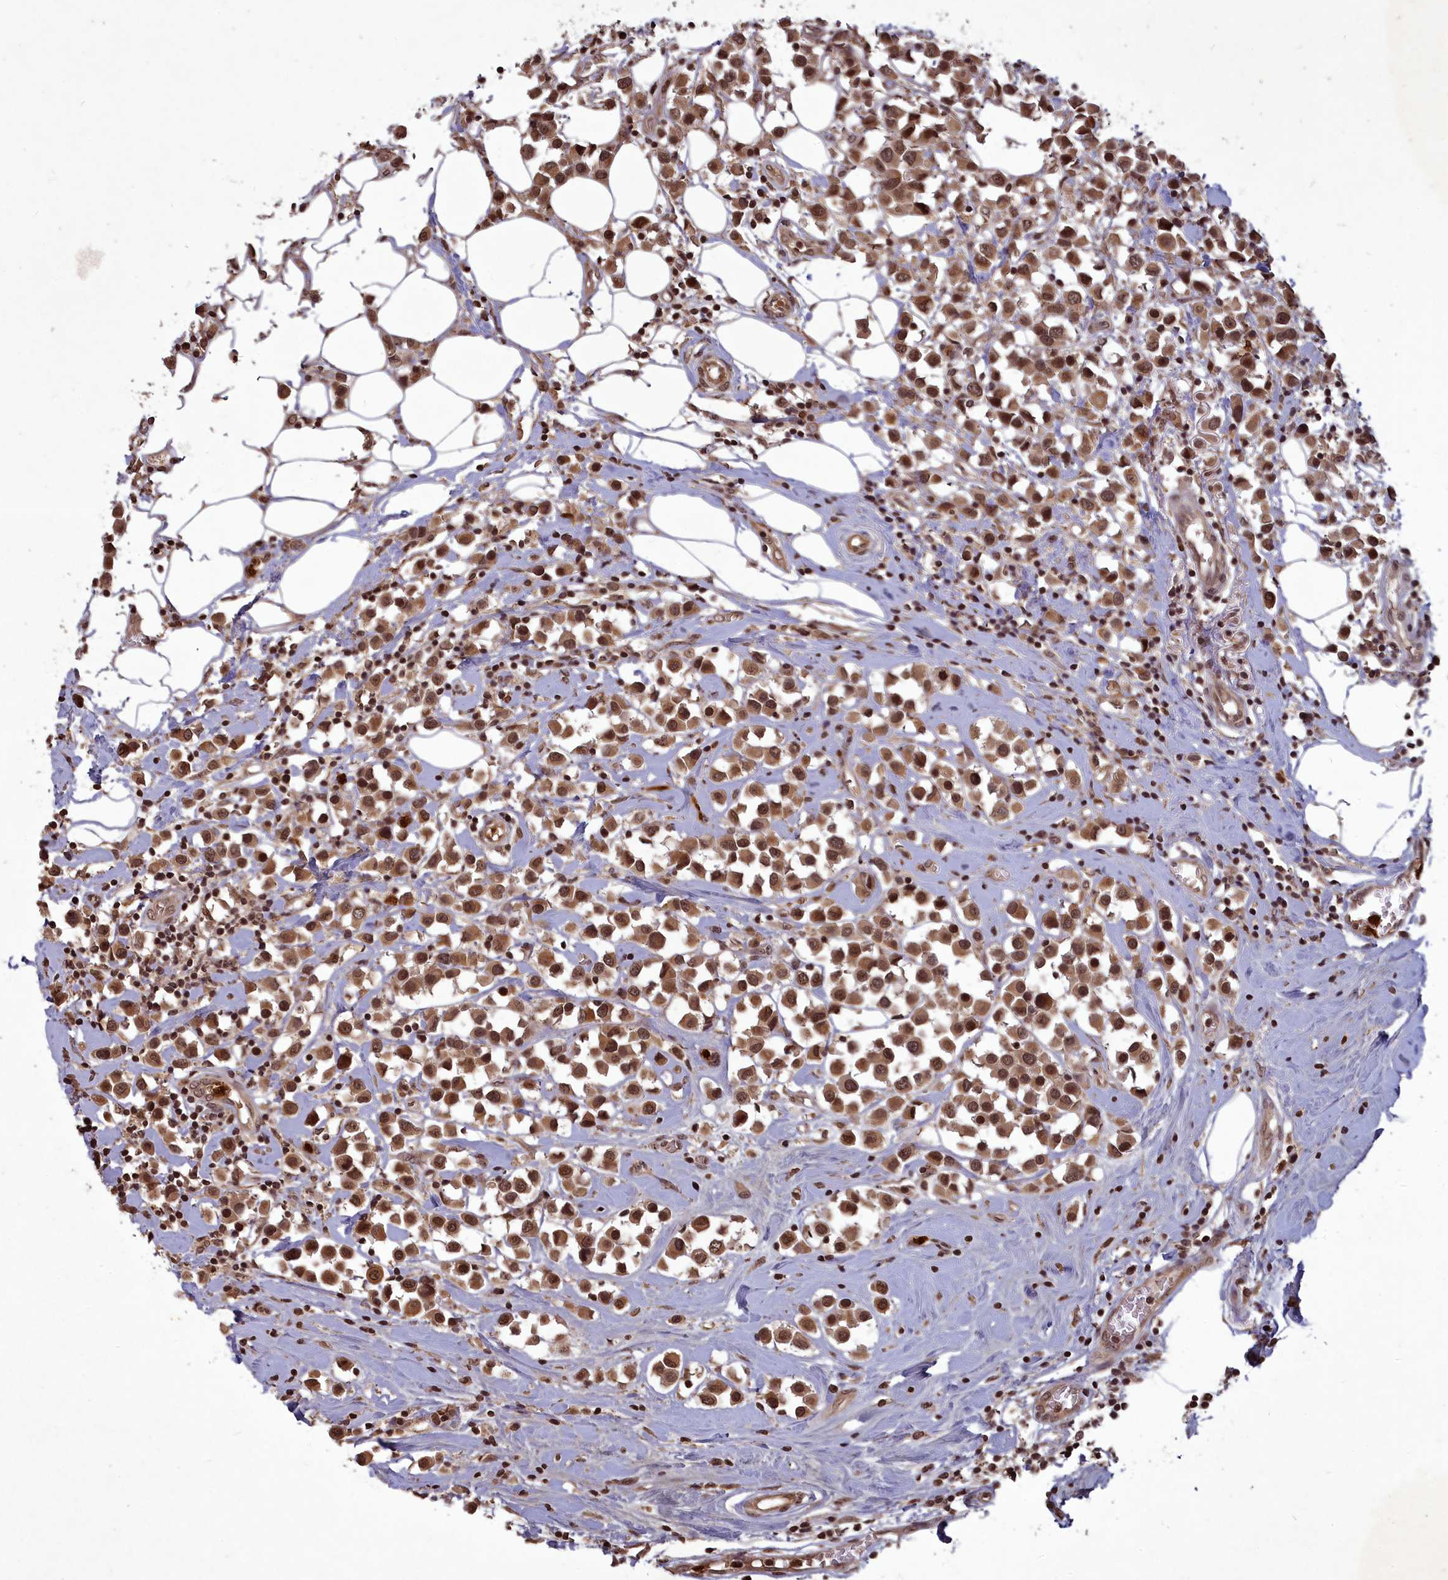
{"staining": {"intensity": "moderate", "quantity": ">75%", "location": "cytoplasmic/membranous,nuclear"}, "tissue": "breast cancer", "cell_type": "Tumor cells", "image_type": "cancer", "snomed": [{"axis": "morphology", "description": "Duct carcinoma"}, {"axis": "topography", "description": "Breast"}], "caption": "This is a histology image of IHC staining of infiltrating ductal carcinoma (breast), which shows moderate staining in the cytoplasmic/membranous and nuclear of tumor cells.", "gene": "SRMS", "patient": {"sex": "female", "age": 61}}